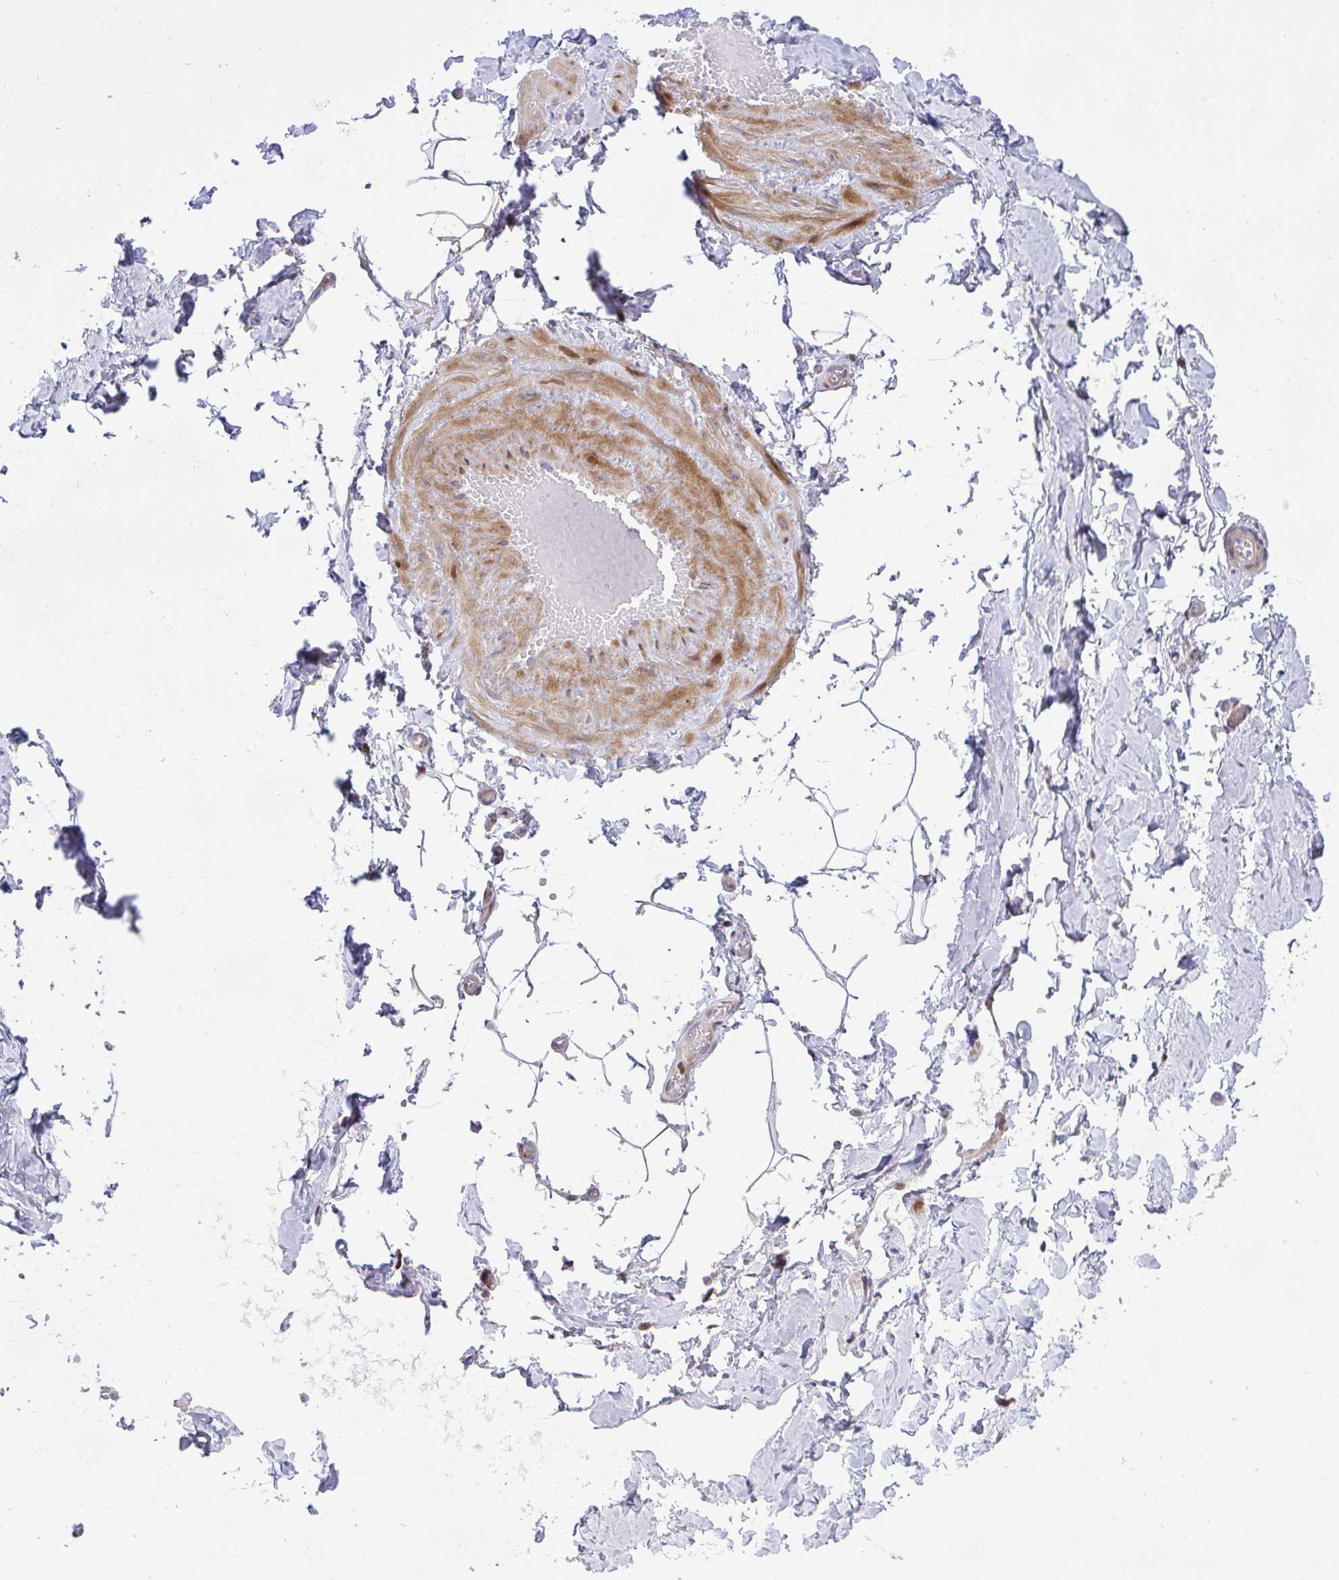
{"staining": {"intensity": "negative", "quantity": "none", "location": "none"}, "tissue": "adipose tissue", "cell_type": "Adipocytes", "image_type": "normal", "snomed": [{"axis": "morphology", "description": "Normal tissue, NOS"}, {"axis": "topography", "description": "Soft tissue"}, {"axis": "topography", "description": "Adipose tissue"}, {"axis": "topography", "description": "Vascular tissue"}, {"axis": "topography", "description": "Peripheral nerve tissue"}], "caption": "This histopathology image is of benign adipose tissue stained with IHC to label a protein in brown with the nuclei are counter-stained blue. There is no expression in adipocytes. The staining is performed using DAB brown chromogen with nuclei counter-stained in using hematoxylin.", "gene": "CASTOR2", "patient": {"sex": "male", "age": 29}}